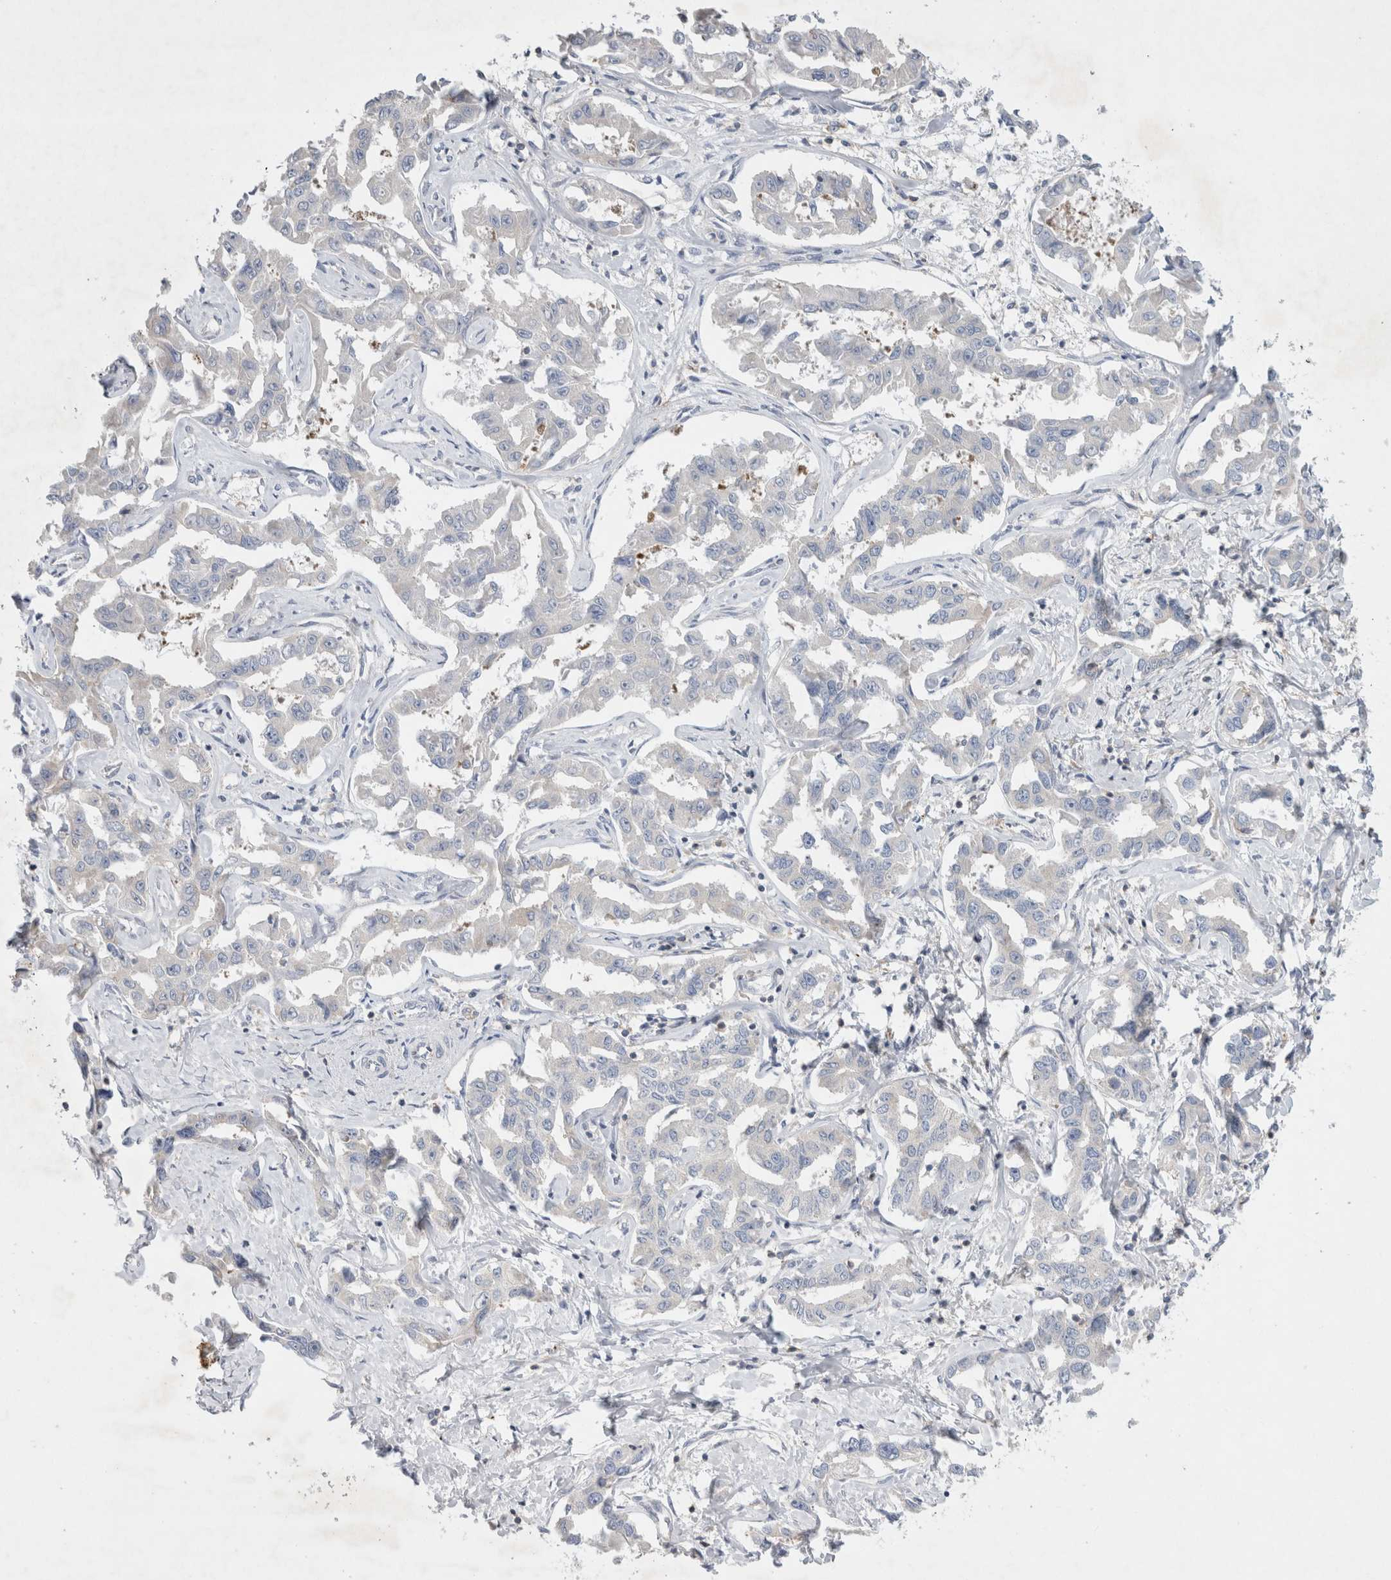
{"staining": {"intensity": "negative", "quantity": "none", "location": "none"}, "tissue": "liver cancer", "cell_type": "Tumor cells", "image_type": "cancer", "snomed": [{"axis": "morphology", "description": "Cholangiocarcinoma"}, {"axis": "topography", "description": "Liver"}], "caption": "Immunohistochemistry of cholangiocarcinoma (liver) reveals no positivity in tumor cells.", "gene": "ZNF23", "patient": {"sex": "male", "age": 59}}